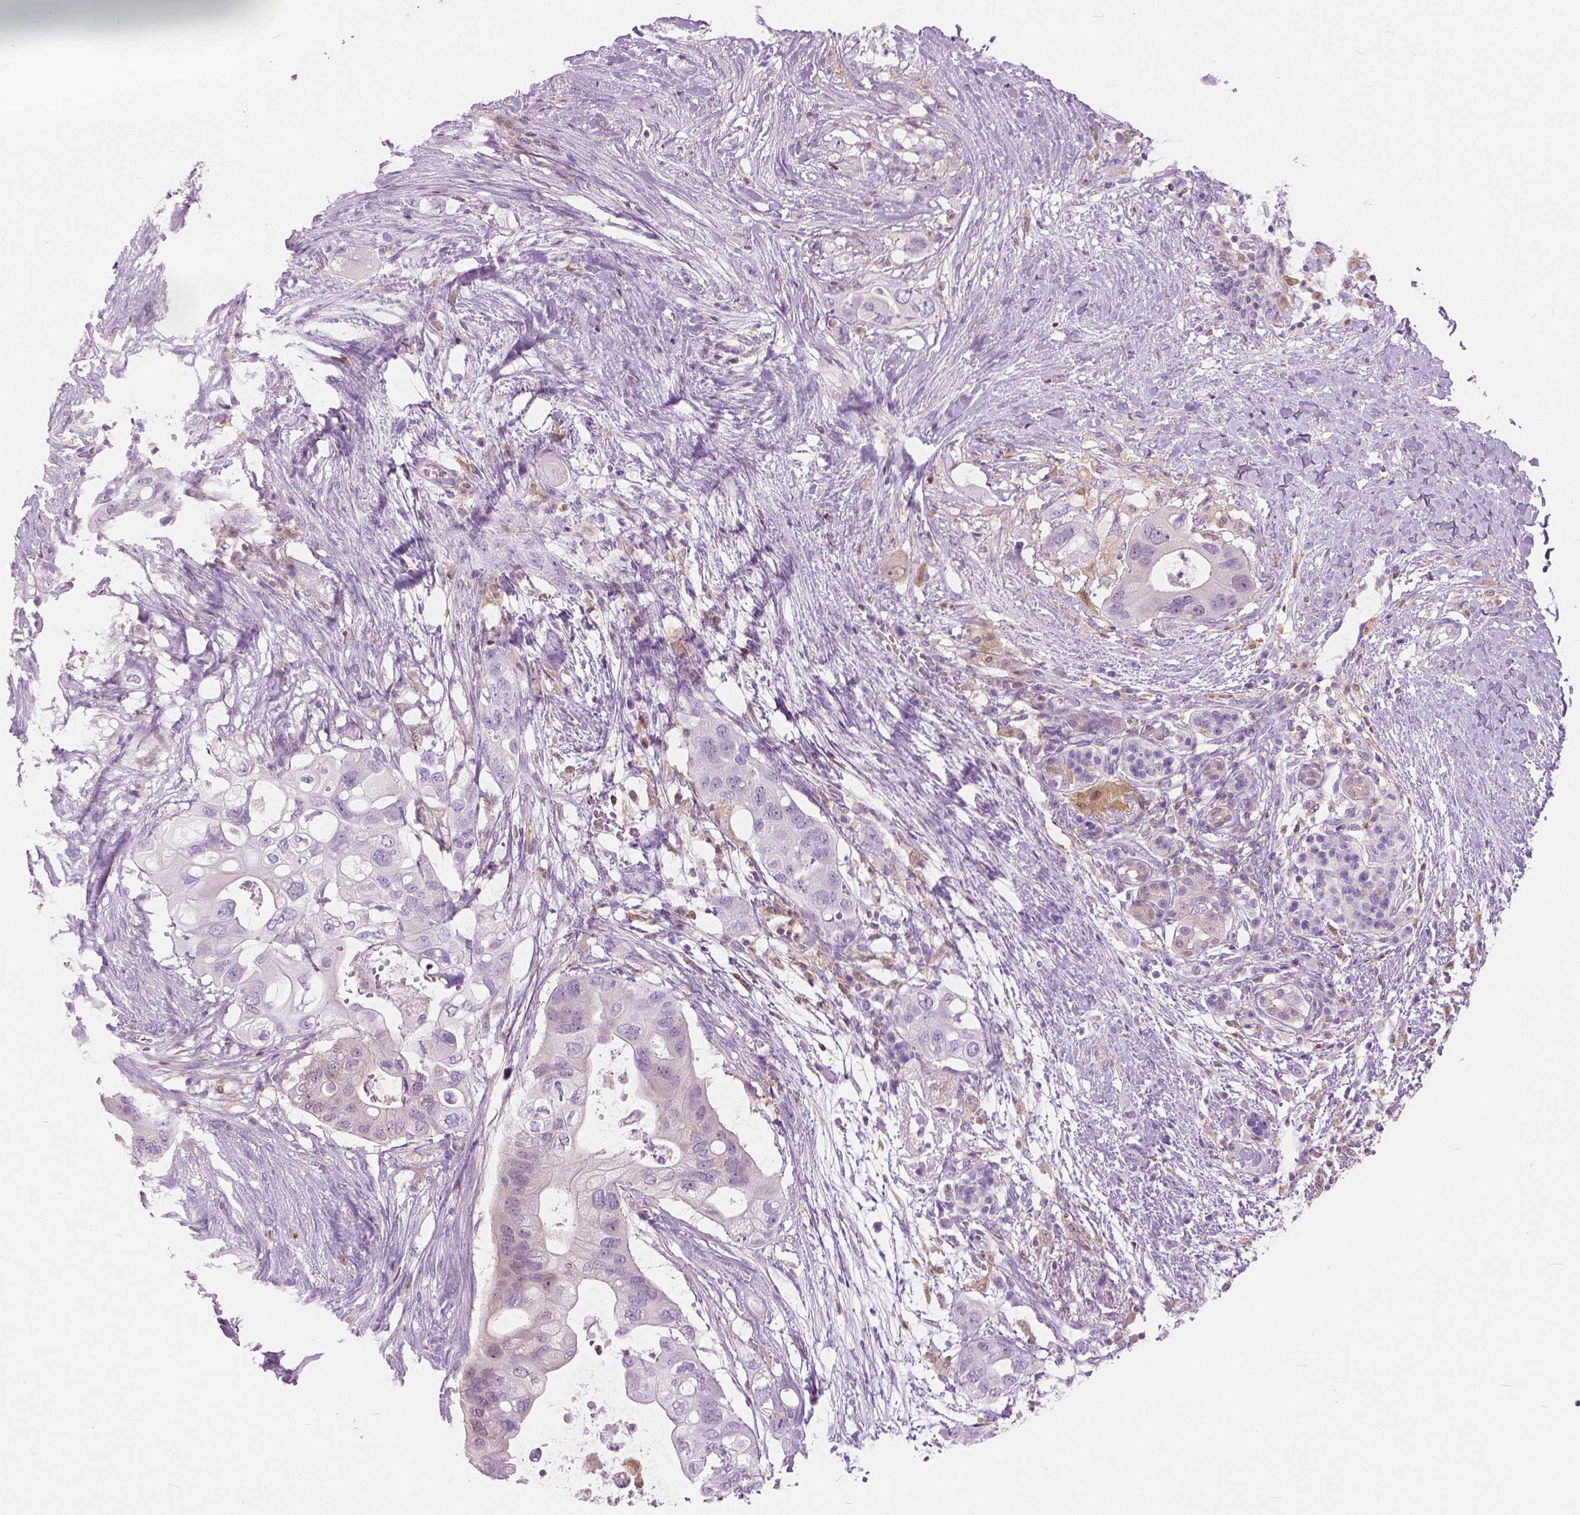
{"staining": {"intensity": "negative", "quantity": "none", "location": "none"}, "tissue": "pancreatic cancer", "cell_type": "Tumor cells", "image_type": "cancer", "snomed": [{"axis": "morphology", "description": "Adenocarcinoma, NOS"}, {"axis": "topography", "description": "Pancreas"}], "caption": "Immunohistochemistry micrograph of neoplastic tissue: pancreatic cancer (adenocarcinoma) stained with DAB exhibits no significant protein expression in tumor cells.", "gene": "GALM", "patient": {"sex": "female", "age": 72}}